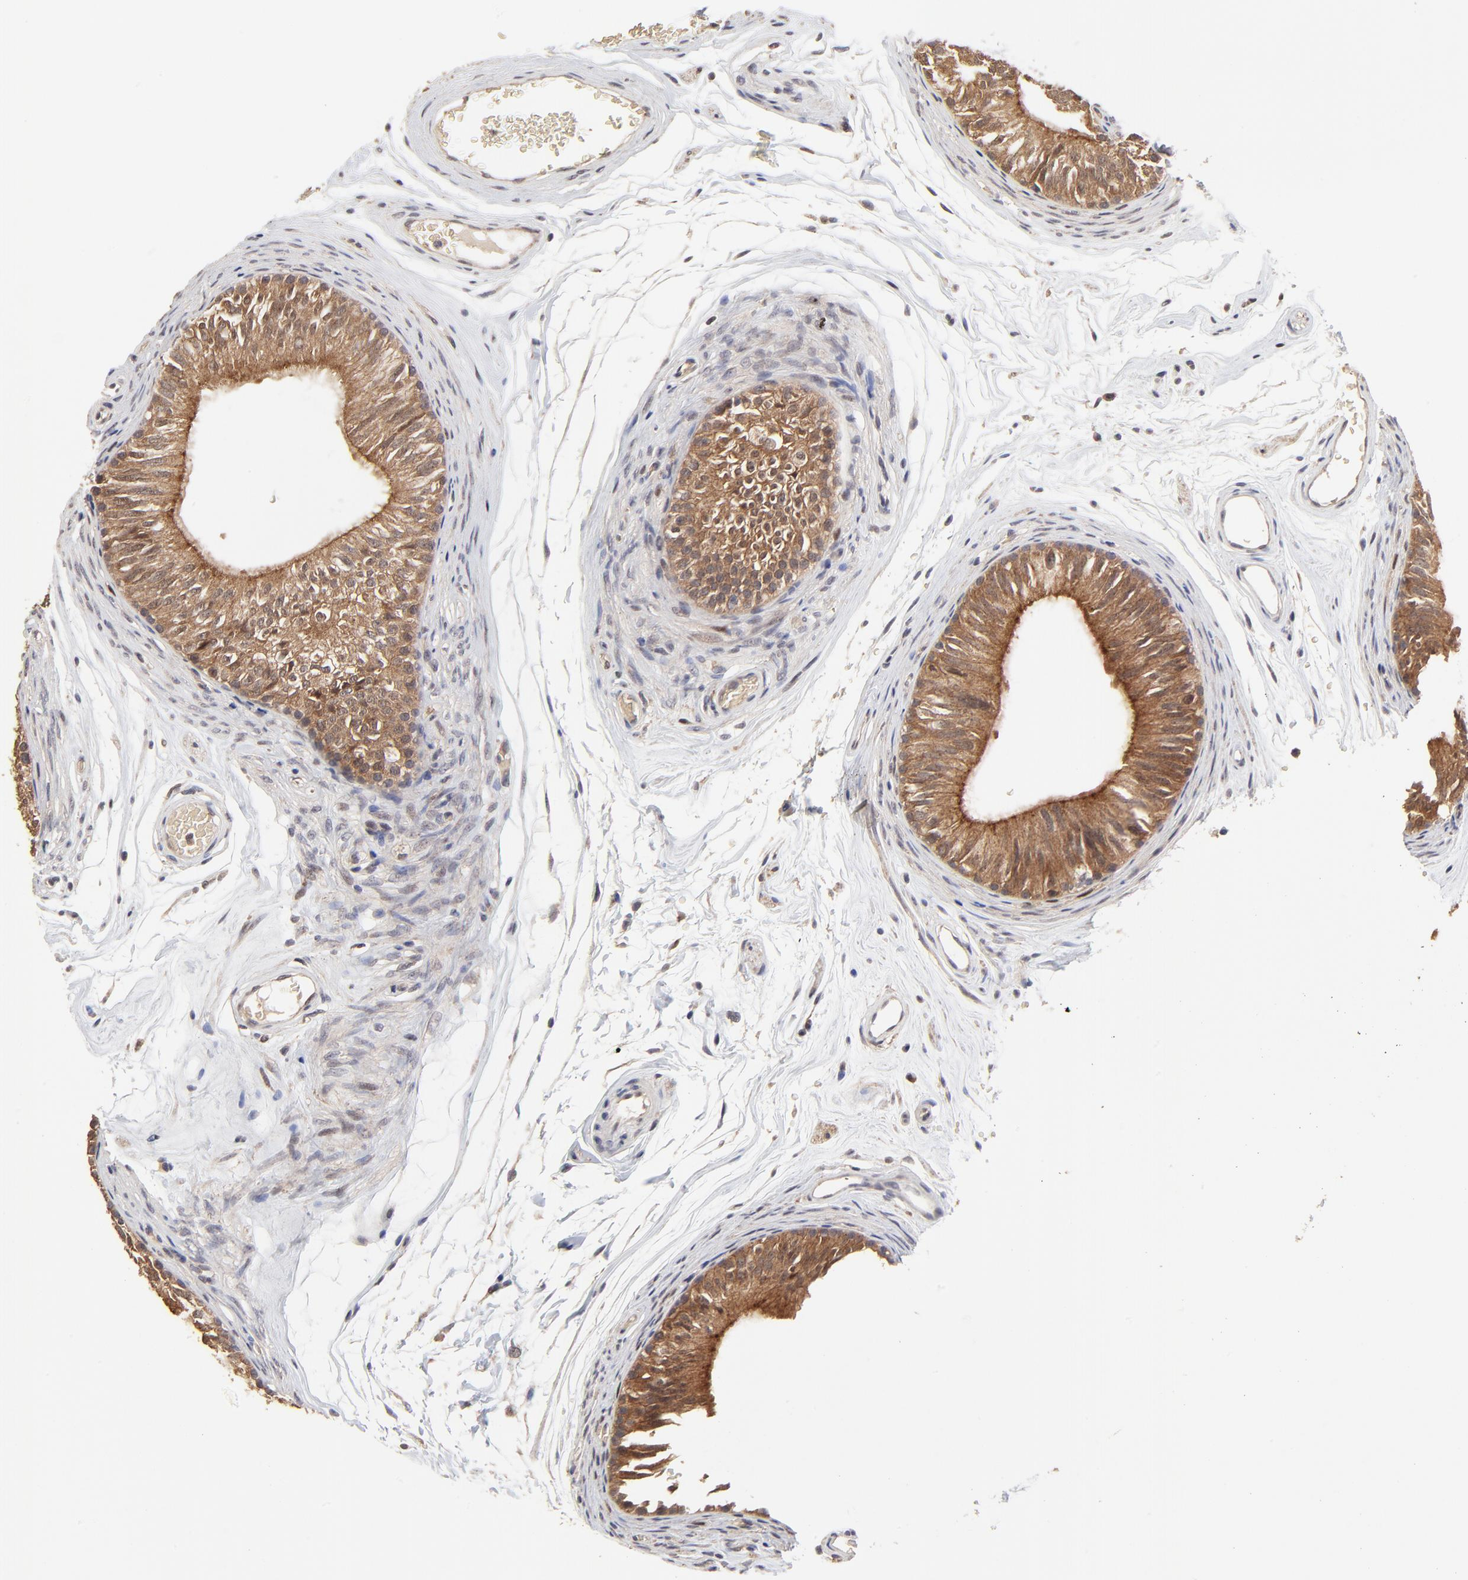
{"staining": {"intensity": "moderate", "quantity": ">75%", "location": "cytoplasmic/membranous"}, "tissue": "epididymis", "cell_type": "Glandular cells", "image_type": "normal", "snomed": [{"axis": "morphology", "description": "Normal tissue, NOS"}, {"axis": "topography", "description": "Testis"}, {"axis": "topography", "description": "Epididymis"}], "caption": "Immunohistochemistry (IHC) image of normal epididymis: epididymis stained using IHC demonstrates medium levels of moderate protein expression localized specifically in the cytoplasmic/membranous of glandular cells, appearing as a cytoplasmic/membranous brown color.", "gene": "FRMD8", "patient": {"sex": "male", "age": 36}}